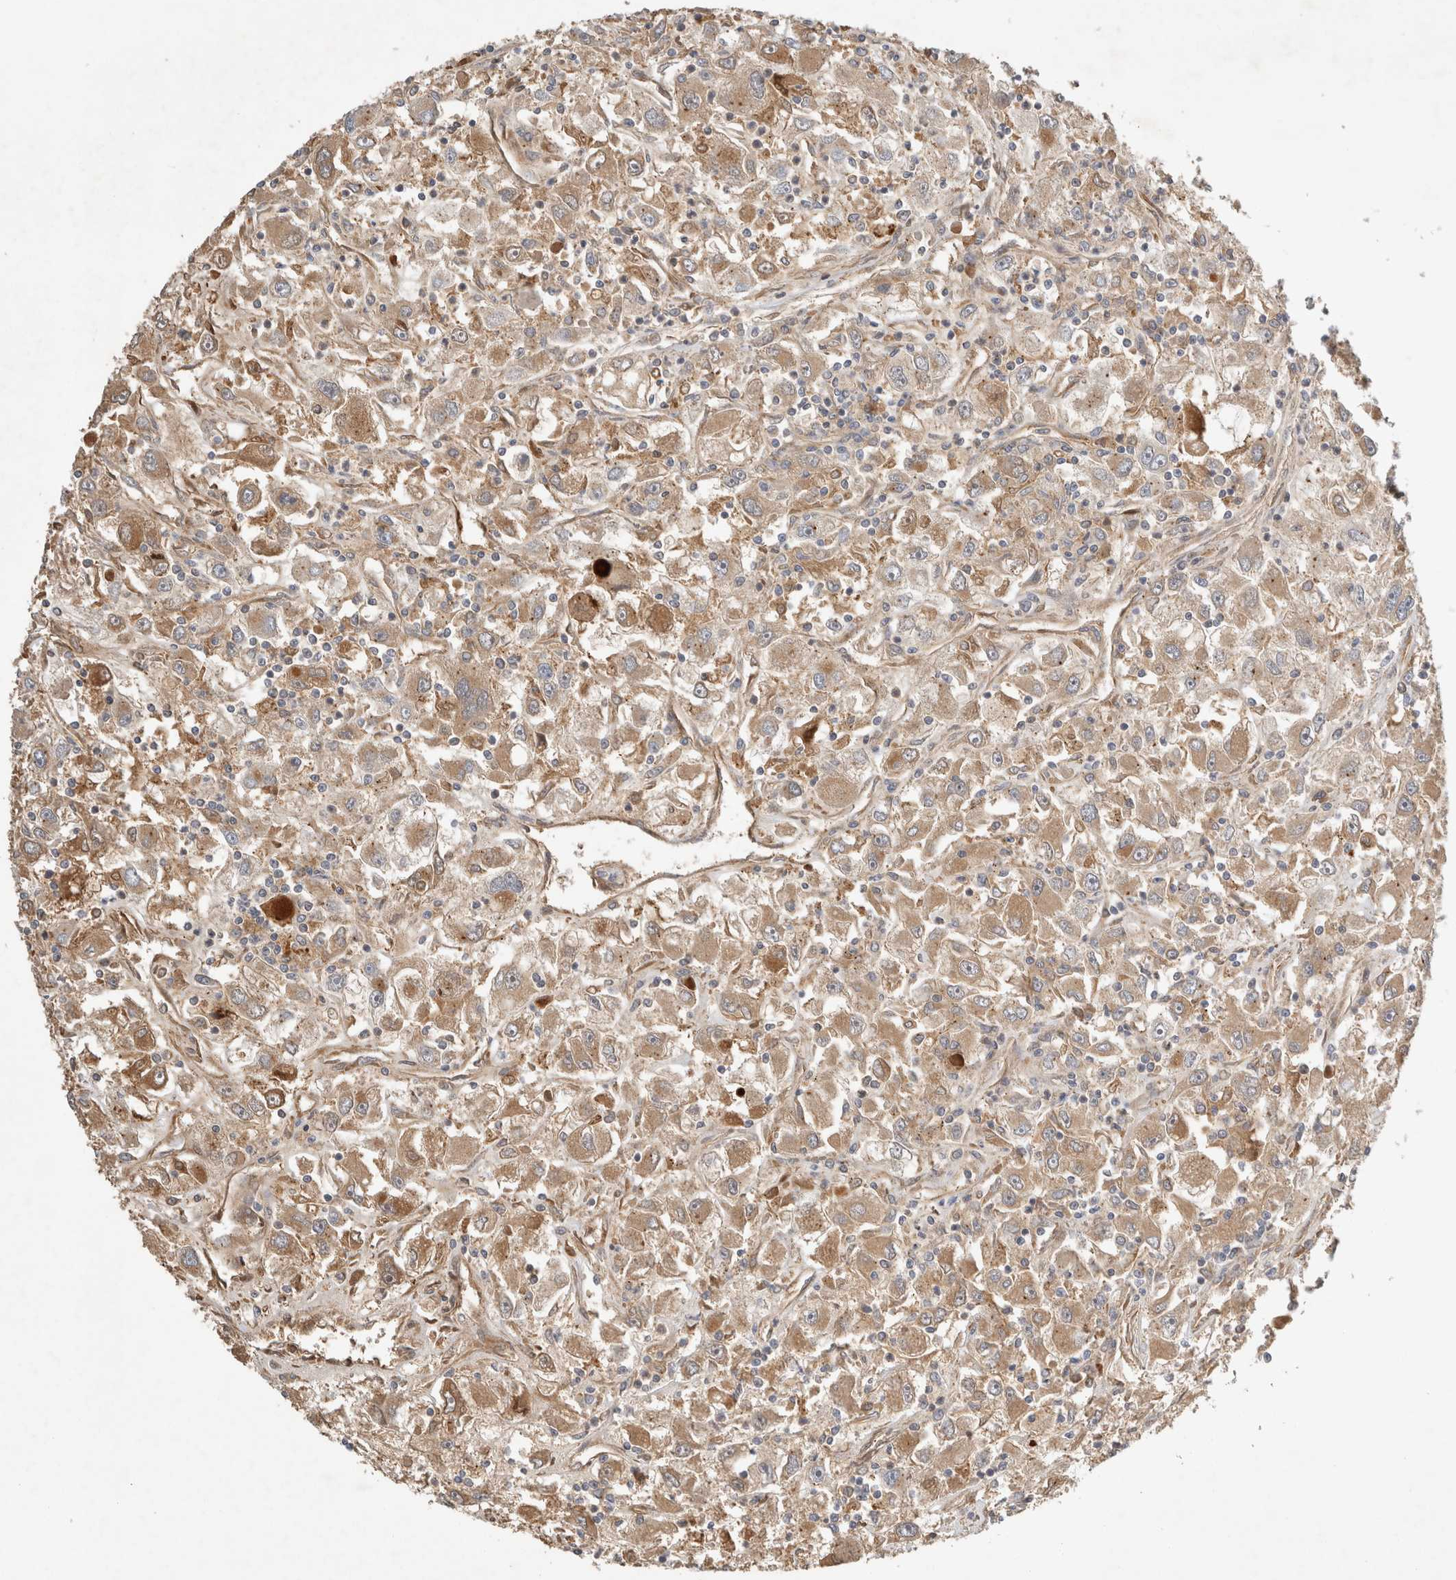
{"staining": {"intensity": "moderate", "quantity": "25%-75%", "location": "cytoplasmic/membranous"}, "tissue": "renal cancer", "cell_type": "Tumor cells", "image_type": "cancer", "snomed": [{"axis": "morphology", "description": "Adenocarcinoma, NOS"}, {"axis": "topography", "description": "Kidney"}], "caption": "Brown immunohistochemical staining in renal cancer (adenocarcinoma) demonstrates moderate cytoplasmic/membranous staining in about 25%-75% of tumor cells.", "gene": "ARMC9", "patient": {"sex": "female", "age": 52}}